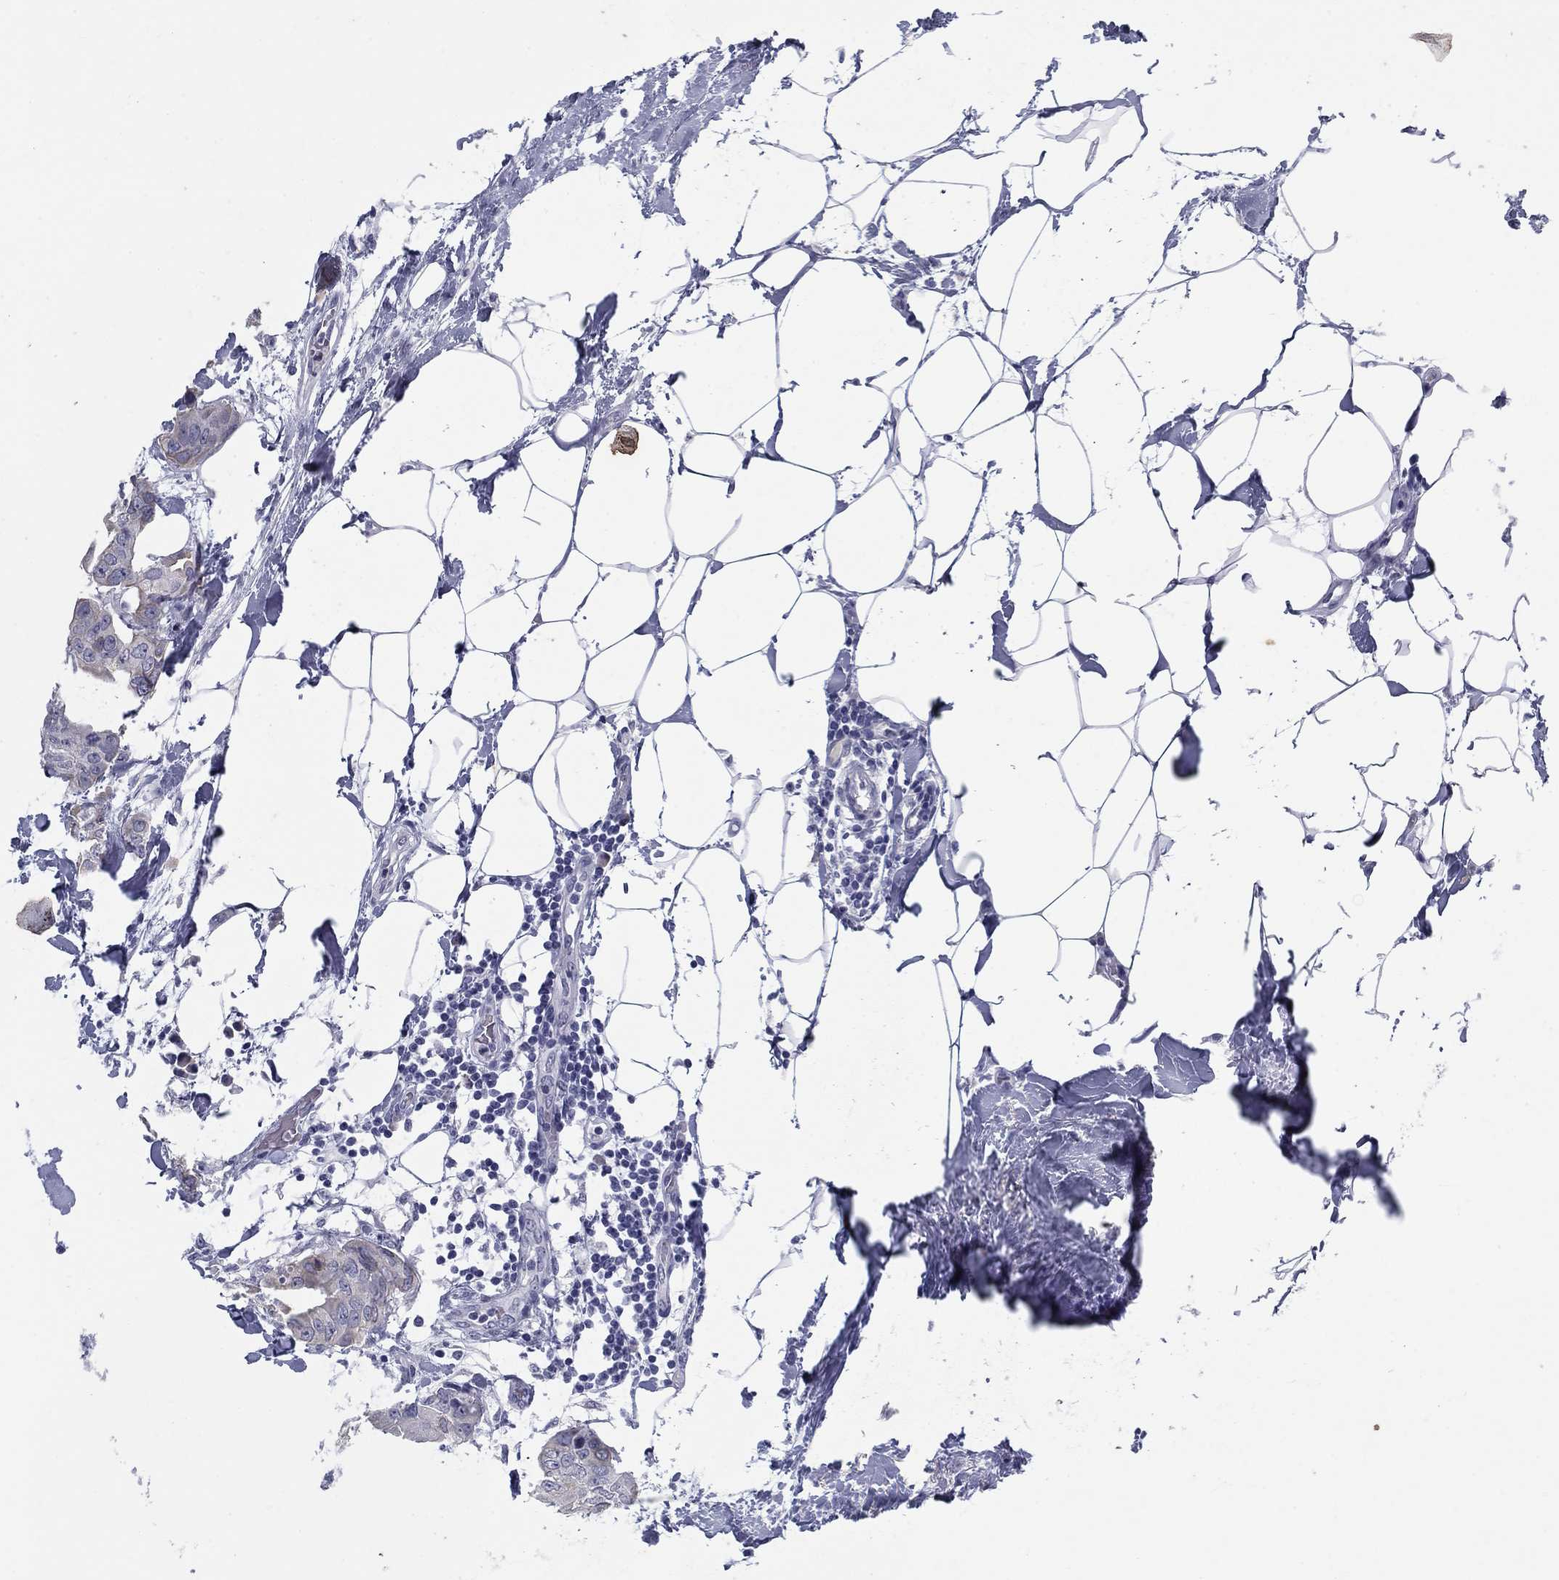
{"staining": {"intensity": "negative", "quantity": "none", "location": "none"}, "tissue": "breast cancer", "cell_type": "Tumor cells", "image_type": "cancer", "snomed": [{"axis": "morphology", "description": "Normal tissue, NOS"}, {"axis": "morphology", "description": "Duct carcinoma"}, {"axis": "topography", "description": "Breast"}], "caption": "This is a image of immunohistochemistry (IHC) staining of invasive ductal carcinoma (breast), which shows no expression in tumor cells.", "gene": "KRT75", "patient": {"sex": "female", "age": 40}}